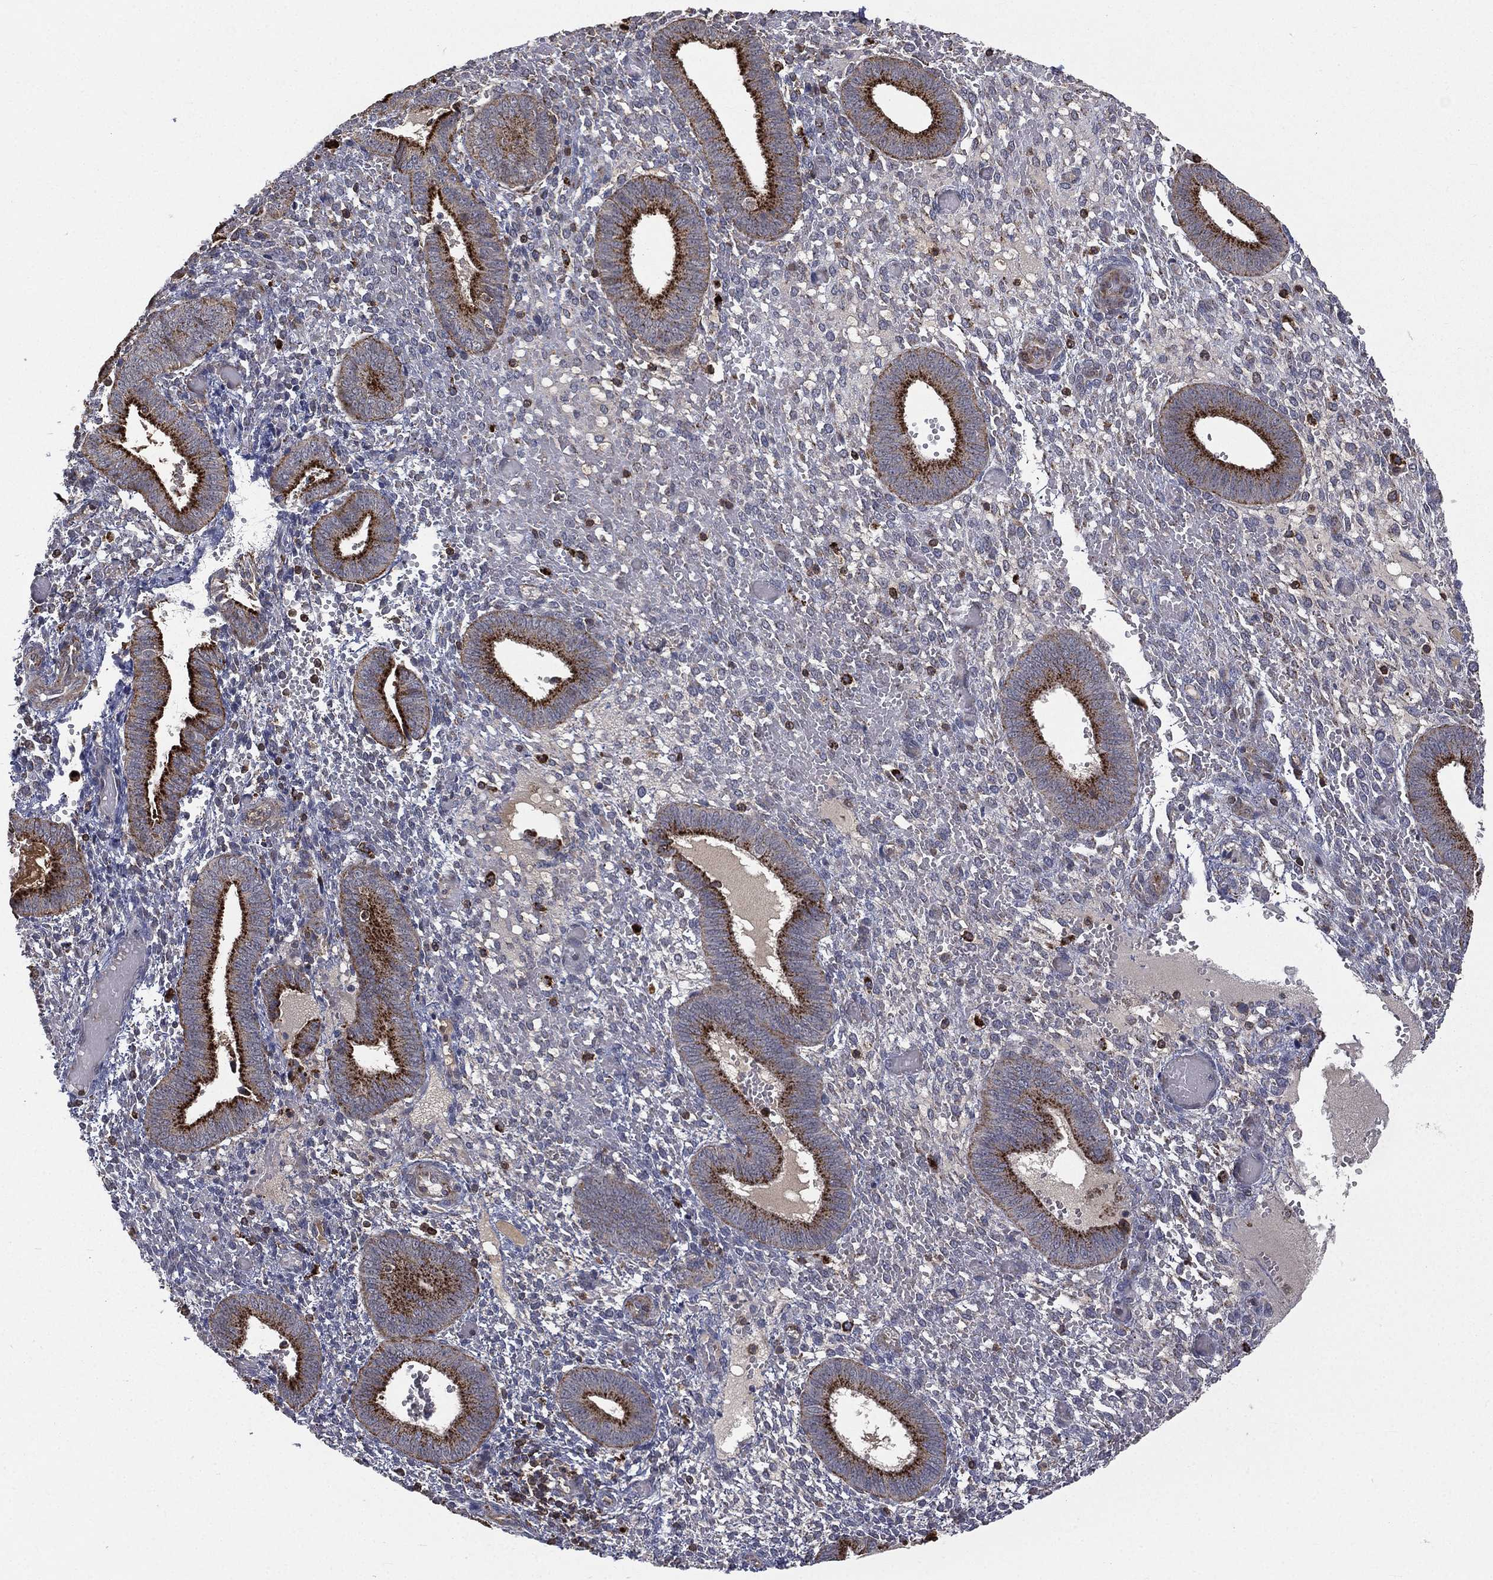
{"staining": {"intensity": "negative", "quantity": "none", "location": "none"}, "tissue": "endometrium", "cell_type": "Cells in endometrial stroma", "image_type": "normal", "snomed": [{"axis": "morphology", "description": "Normal tissue, NOS"}, {"axis": "topography", "description": "Endometrium"}], "caption": "Immunohistochemistry (IHC) micrograph of normal human endometrium stained for a protein (brown), which displays no expression in cells in endometrial stroma. (Brightfield microscopy of DAB IHC at high magnification).", "gene": "RIN3", "patient": {"sex": "female", "age": 42}}